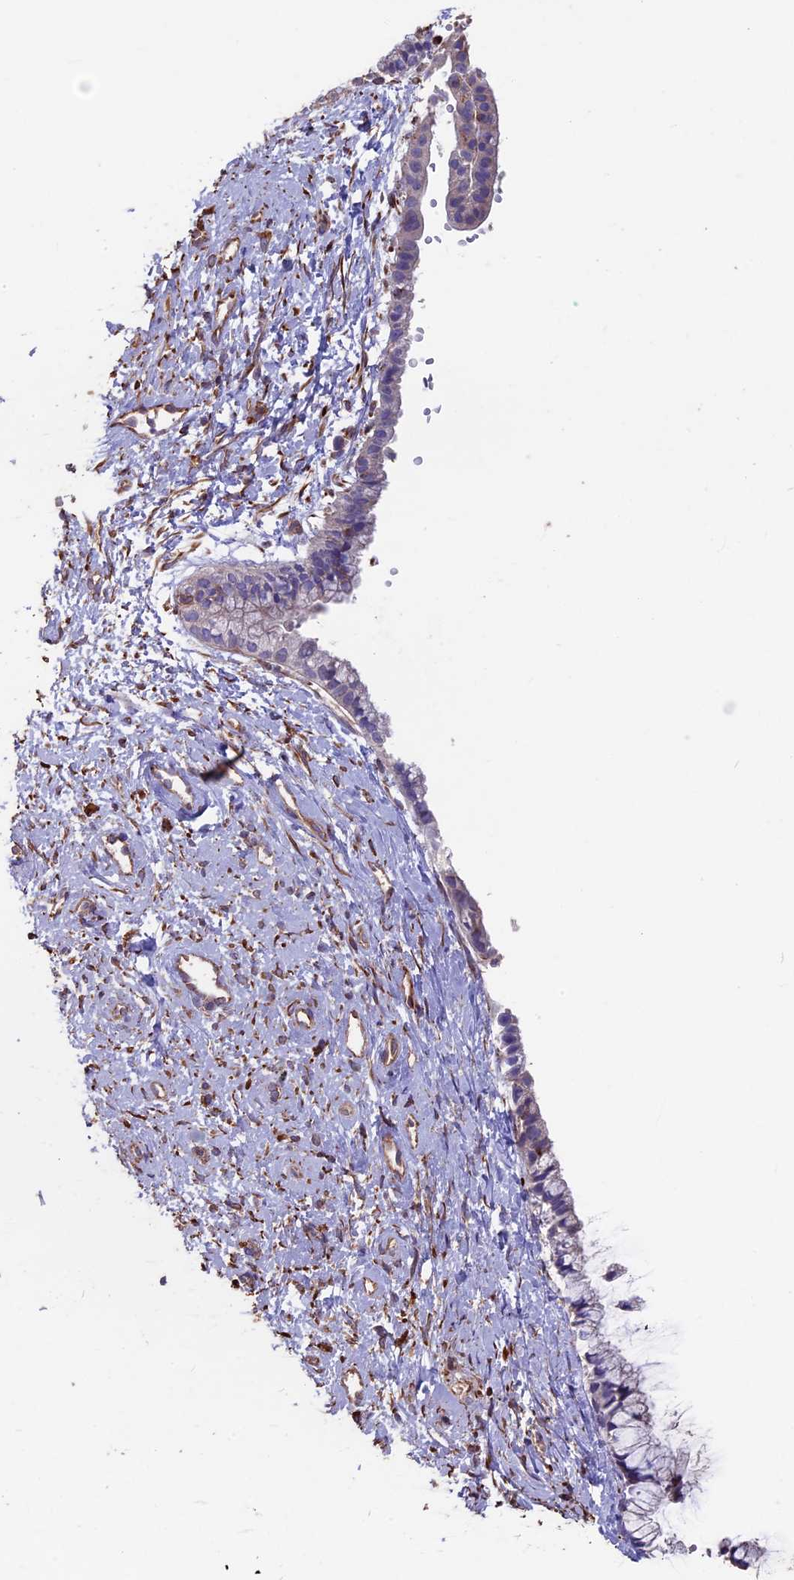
{"staining": {"intensity": "weak", "quantity": "<25%", "location": "cytoplasmic/membranous"}, "tissue": "cervix", "cell_type": "Glandular cells", "image_type": "normal", "snomed": [{"axis": "morphology", "description": "Normal tissue, NOS"}, {"axis": "topography", "description": "Cervix"}], "caption": "An IHC image of benign cervix is shown. There is no staining in glandular cells of cervix.", "gene": "SEH1L", "patient": {"sex": "female", "age": 57}}